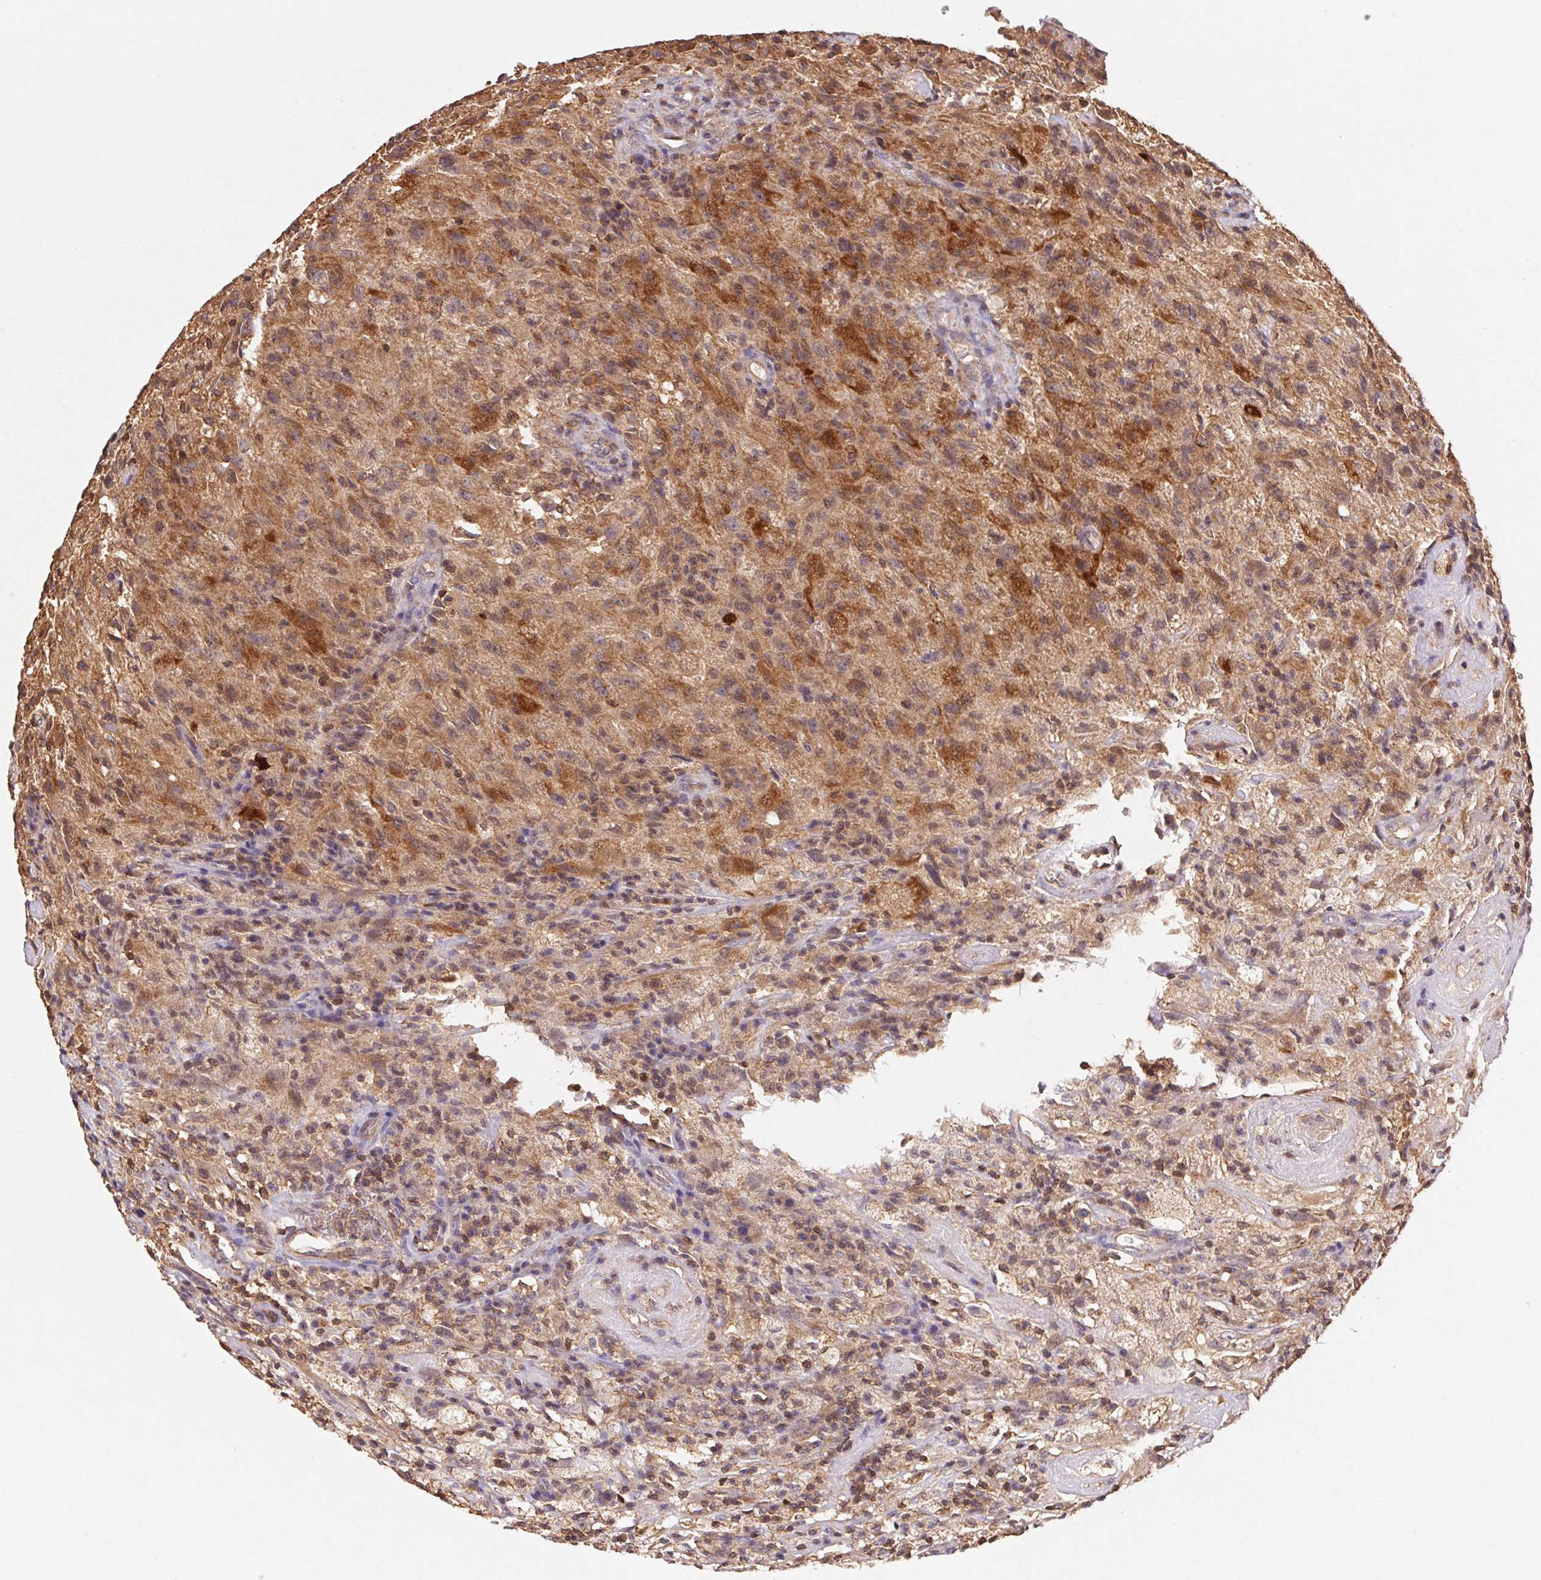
{"staining": {"intensity": "moderate", "quantity": "25%-75%", "location": "cytoplasmic/membranous"}, "tissue": "glioma", "cell_type": "Tumor cells", "image_type": "cancer", "snomed": [{"axis": "morphology", "description": "Glioma, malignant, High grade"}, {"axis": "topography", "description": "Brain"}], "caption": "Immunohistochemistry of human glioma demonstrates medium levels of moderate cytoplasmic/membranous positivity in about 25%-75% of tumor cells.", "gene": "ATG10", "patient": {"sex": "male", "age": 68}}